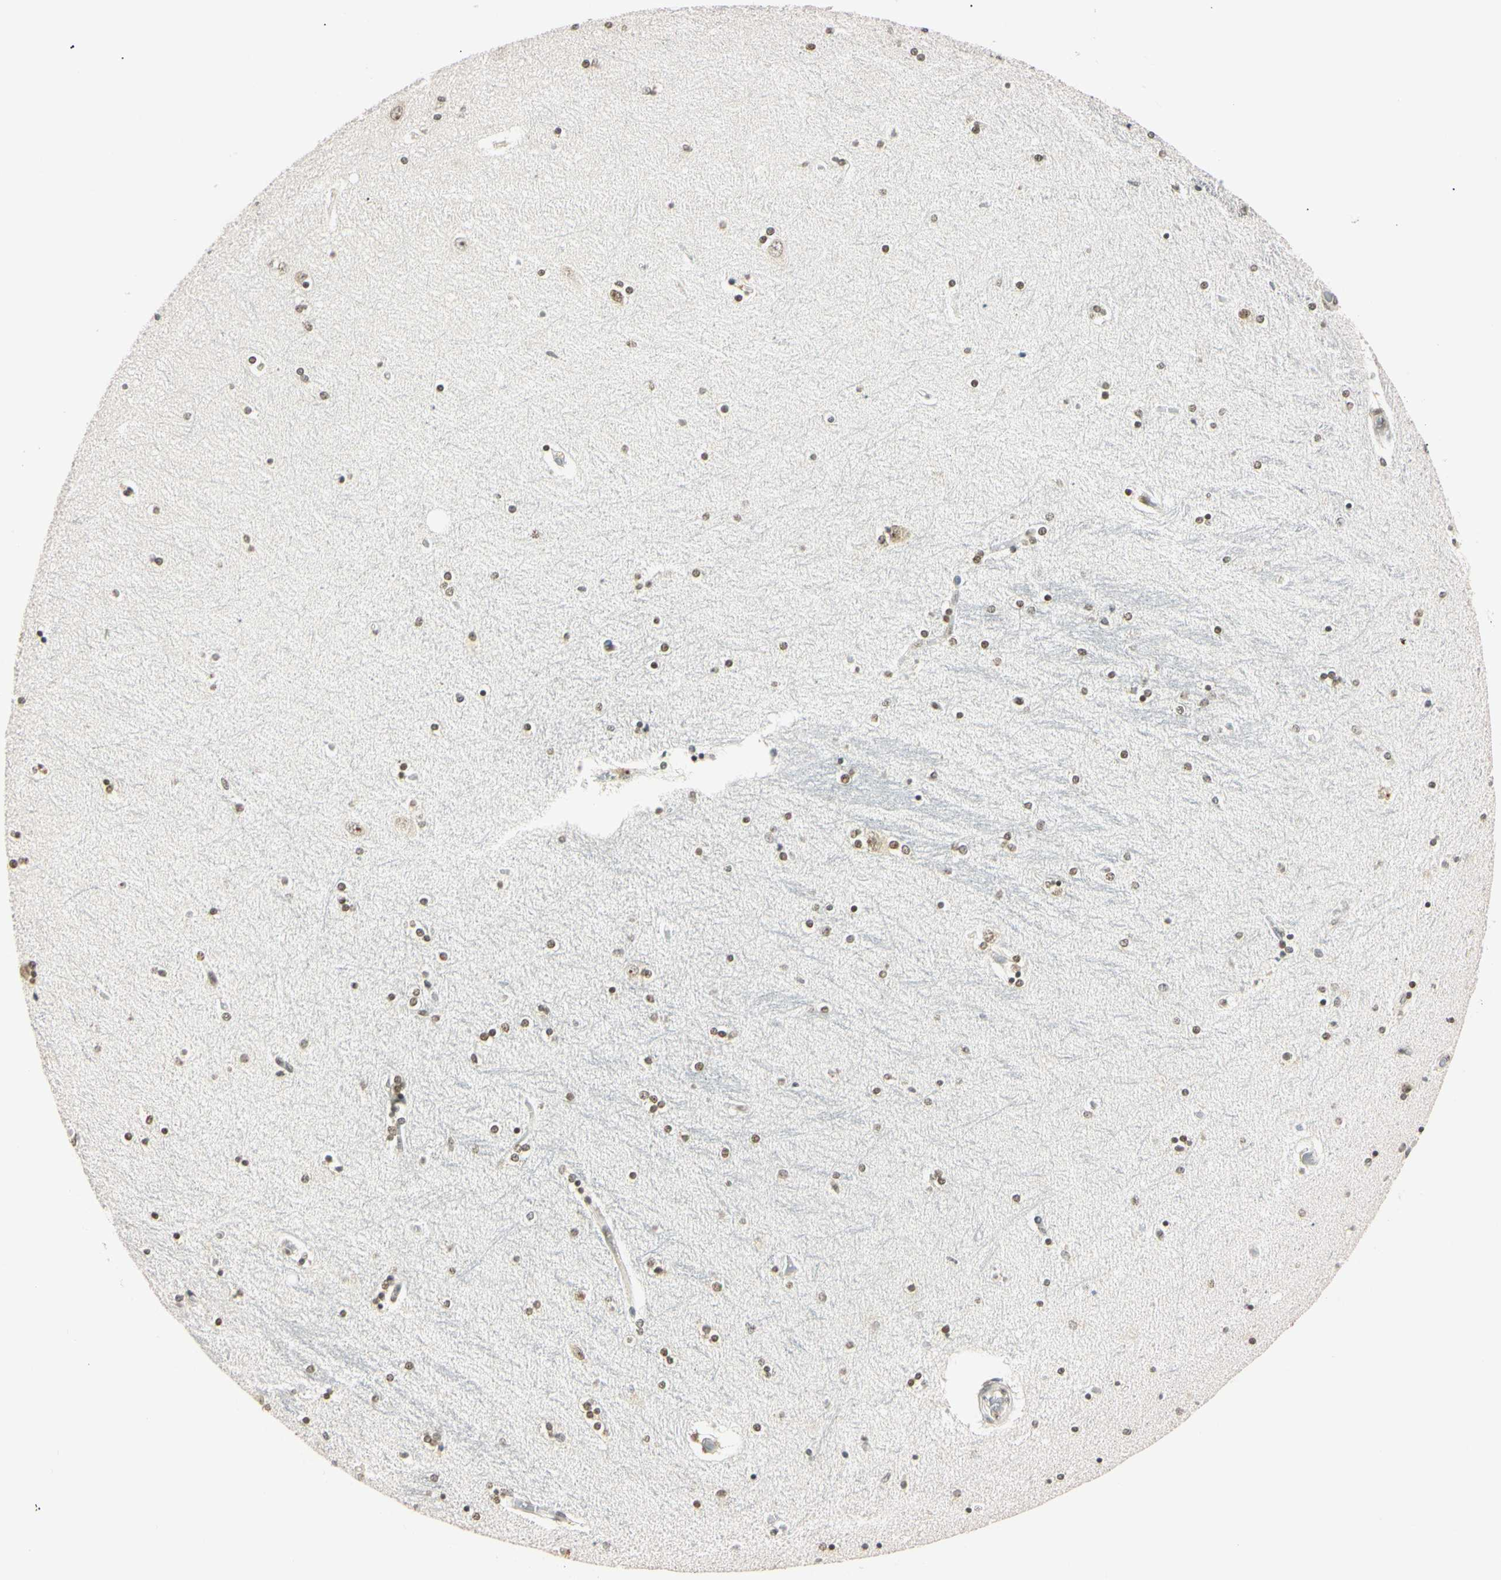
{"staining": {"intensity": "moderate", "quantity": ">75%", "location": "nuclear"}, "tissue": "hippocampus", "cell_type": "Glial cells", "image_type": "normal", "snomed": [{"axis": "morphology", "description": "Normal tissue, NOS"}, {"axis": "topography", "description": "Hippocampus"}], "caption": "Protein analysis of benign hippocampus demonstrates moderate nuclear positivity in about >75% of glial cells. The protein is stained brown, and the nuclei are stained in blue (DAB IHC with brightfield microscopy, high magnification).", "gene": "SMARCA5", "patient": {"sex": "female", "age": 54}}